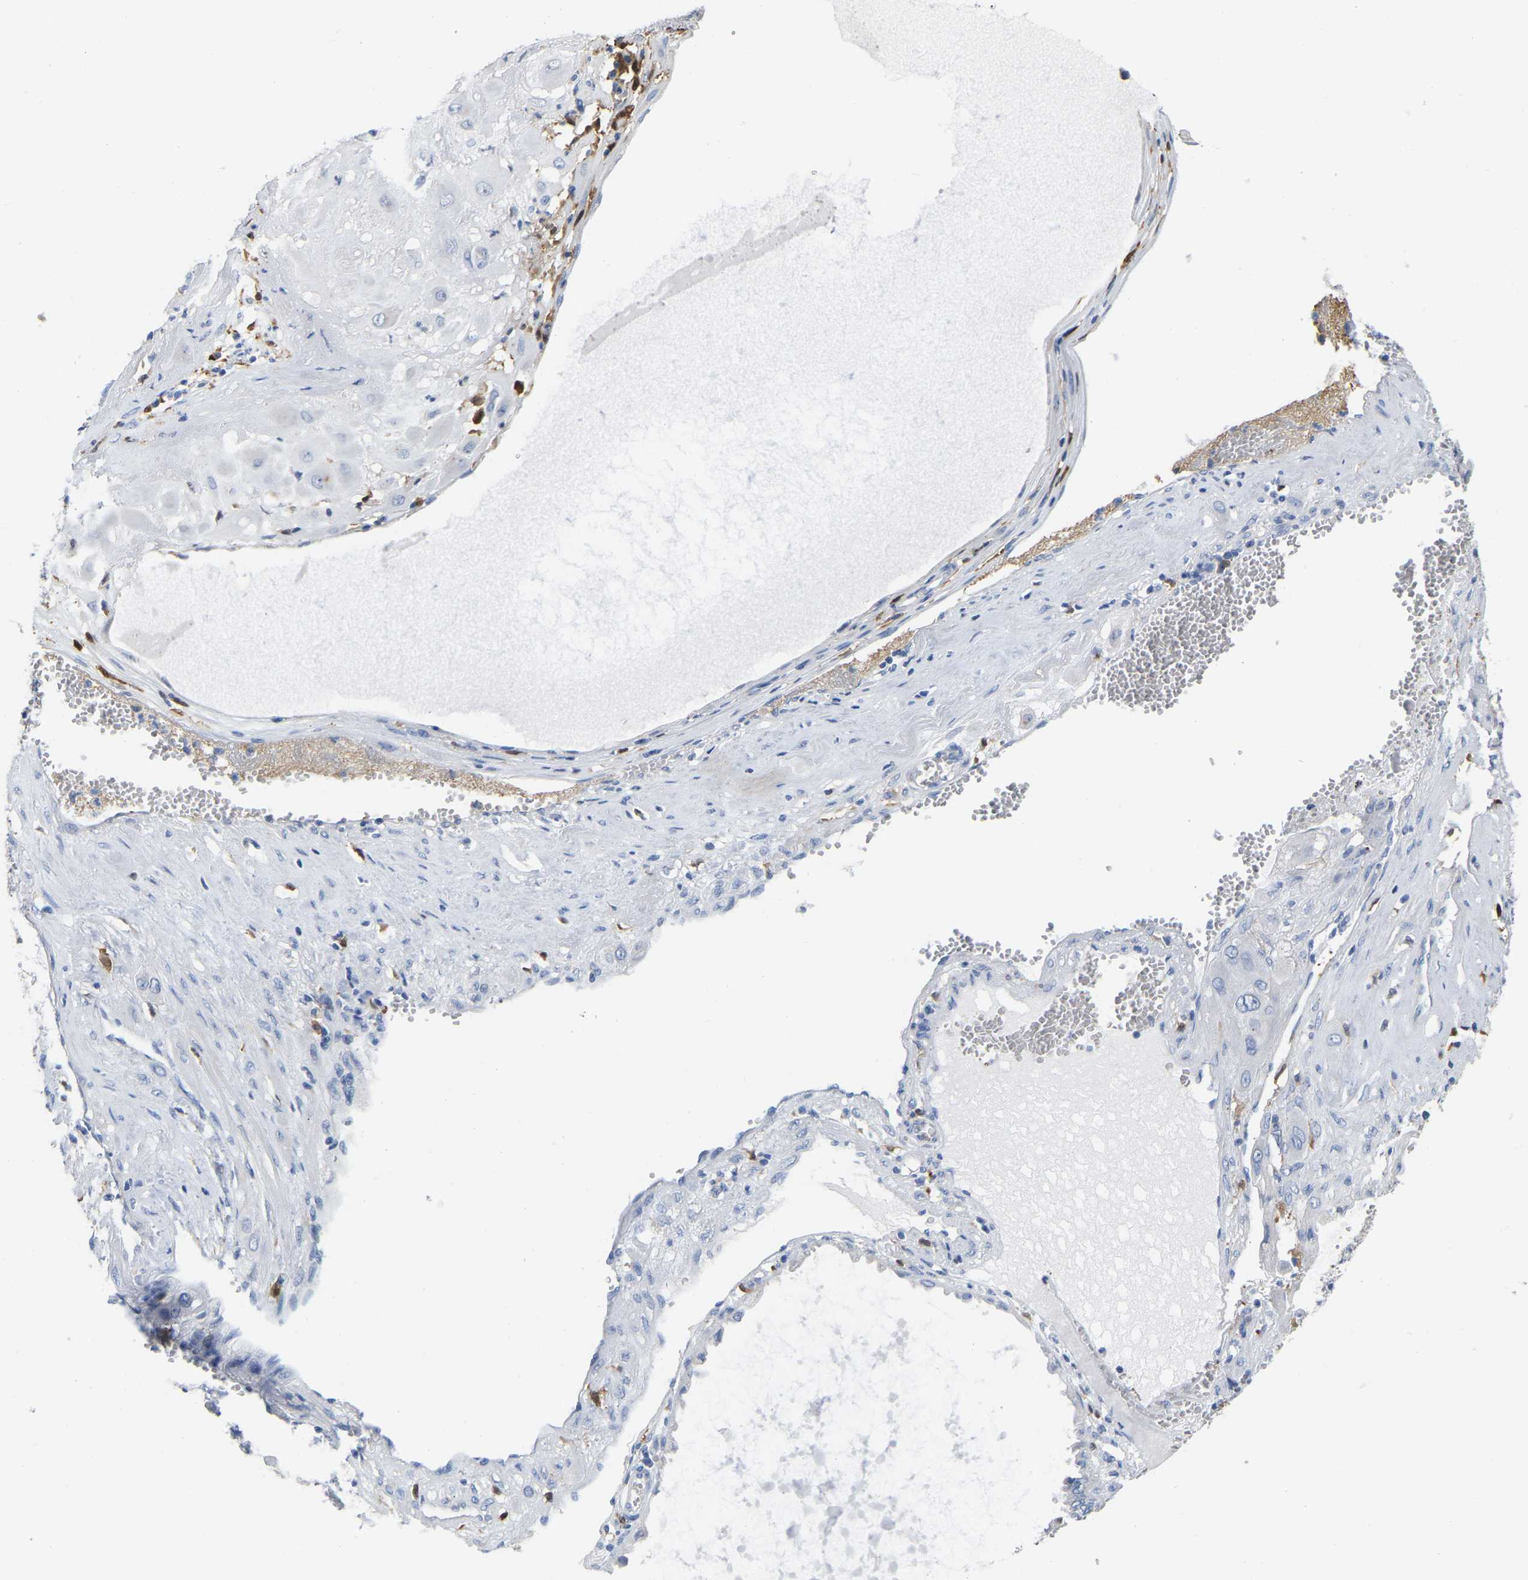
{"staining": {"intensity": "negative", "quantity": "none", "location": "none"}, "tissue": "cervical cancer", "cell_type": "Tumor cells", "image_type": "cancer", "snomed": [{"axis": "morphology", "description": "Squamous cell carcinoma, NOS"}, {"axis": "topography", "description": "Cervix"}], "caption": "Protein analysis of cervical cancer (squamous cell carcinoma) demonstrates no significant staining in tumor cells.", "gene": "ULBP2", "patient": {"sex": "female", "age": 34}}